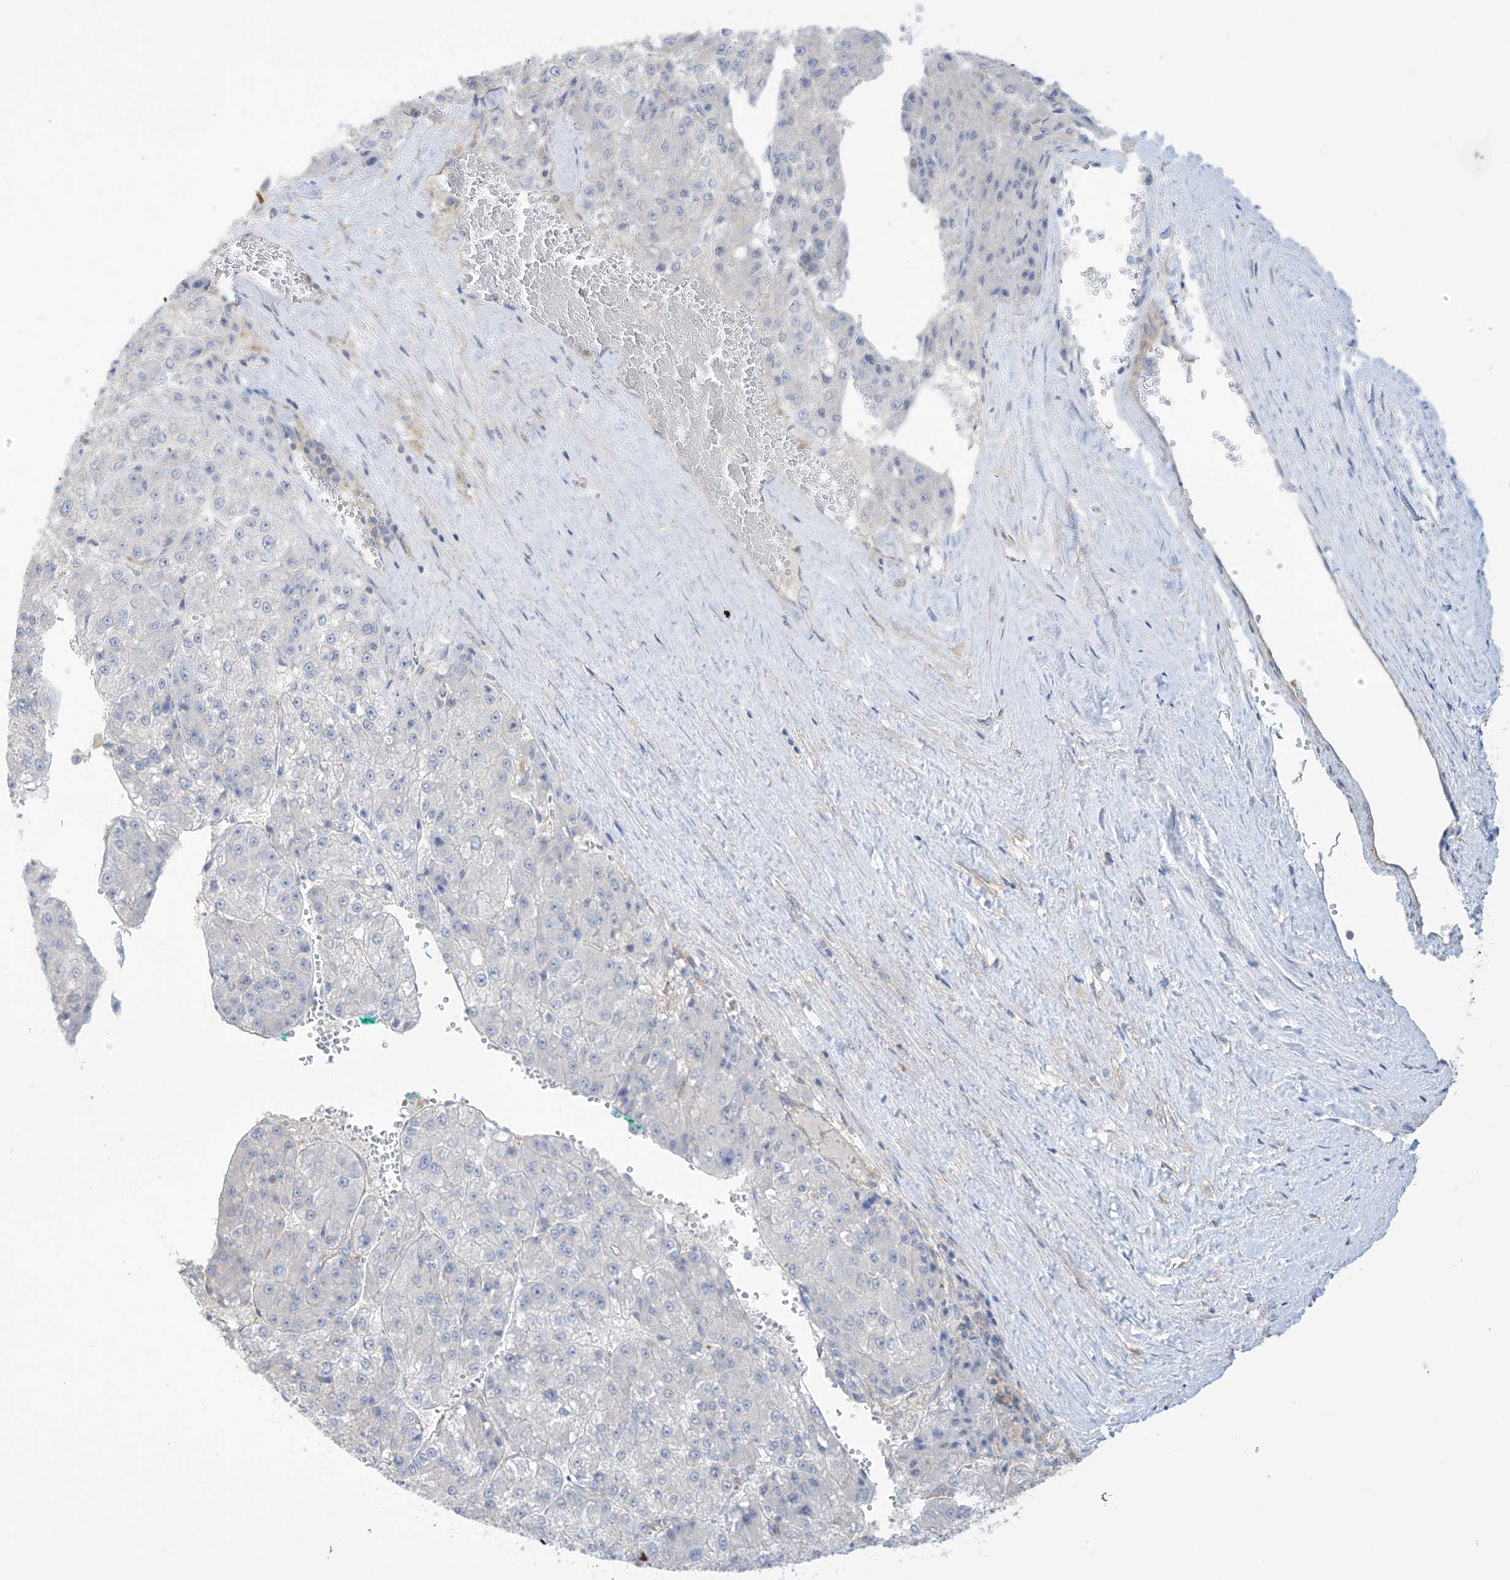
{"staining": {"intensity": "negative", "quantity": "none", "location": "none"}, "tissue": "liver cancer", "cell_type": "Tumor cells", "image_type": "cancer", "snomed": [{"axis": "morphology", "description": "Carcinoma, Hepatocellular, NOS"}, {"axis": "topography", "description": "Liver"}], "caption": "The immunohistochemistry (IHC) image has no significant positivity in tumor cells of liver cancer (hepatocellular carcinoma) tissue. The staining is performed using DAB (3,3'-diaminobenzidine) brown chromogen with nuclei counter-stained in using hematoxylin.", "gene": "TRMU", "patient": {"sex": "female", "age": 73}}